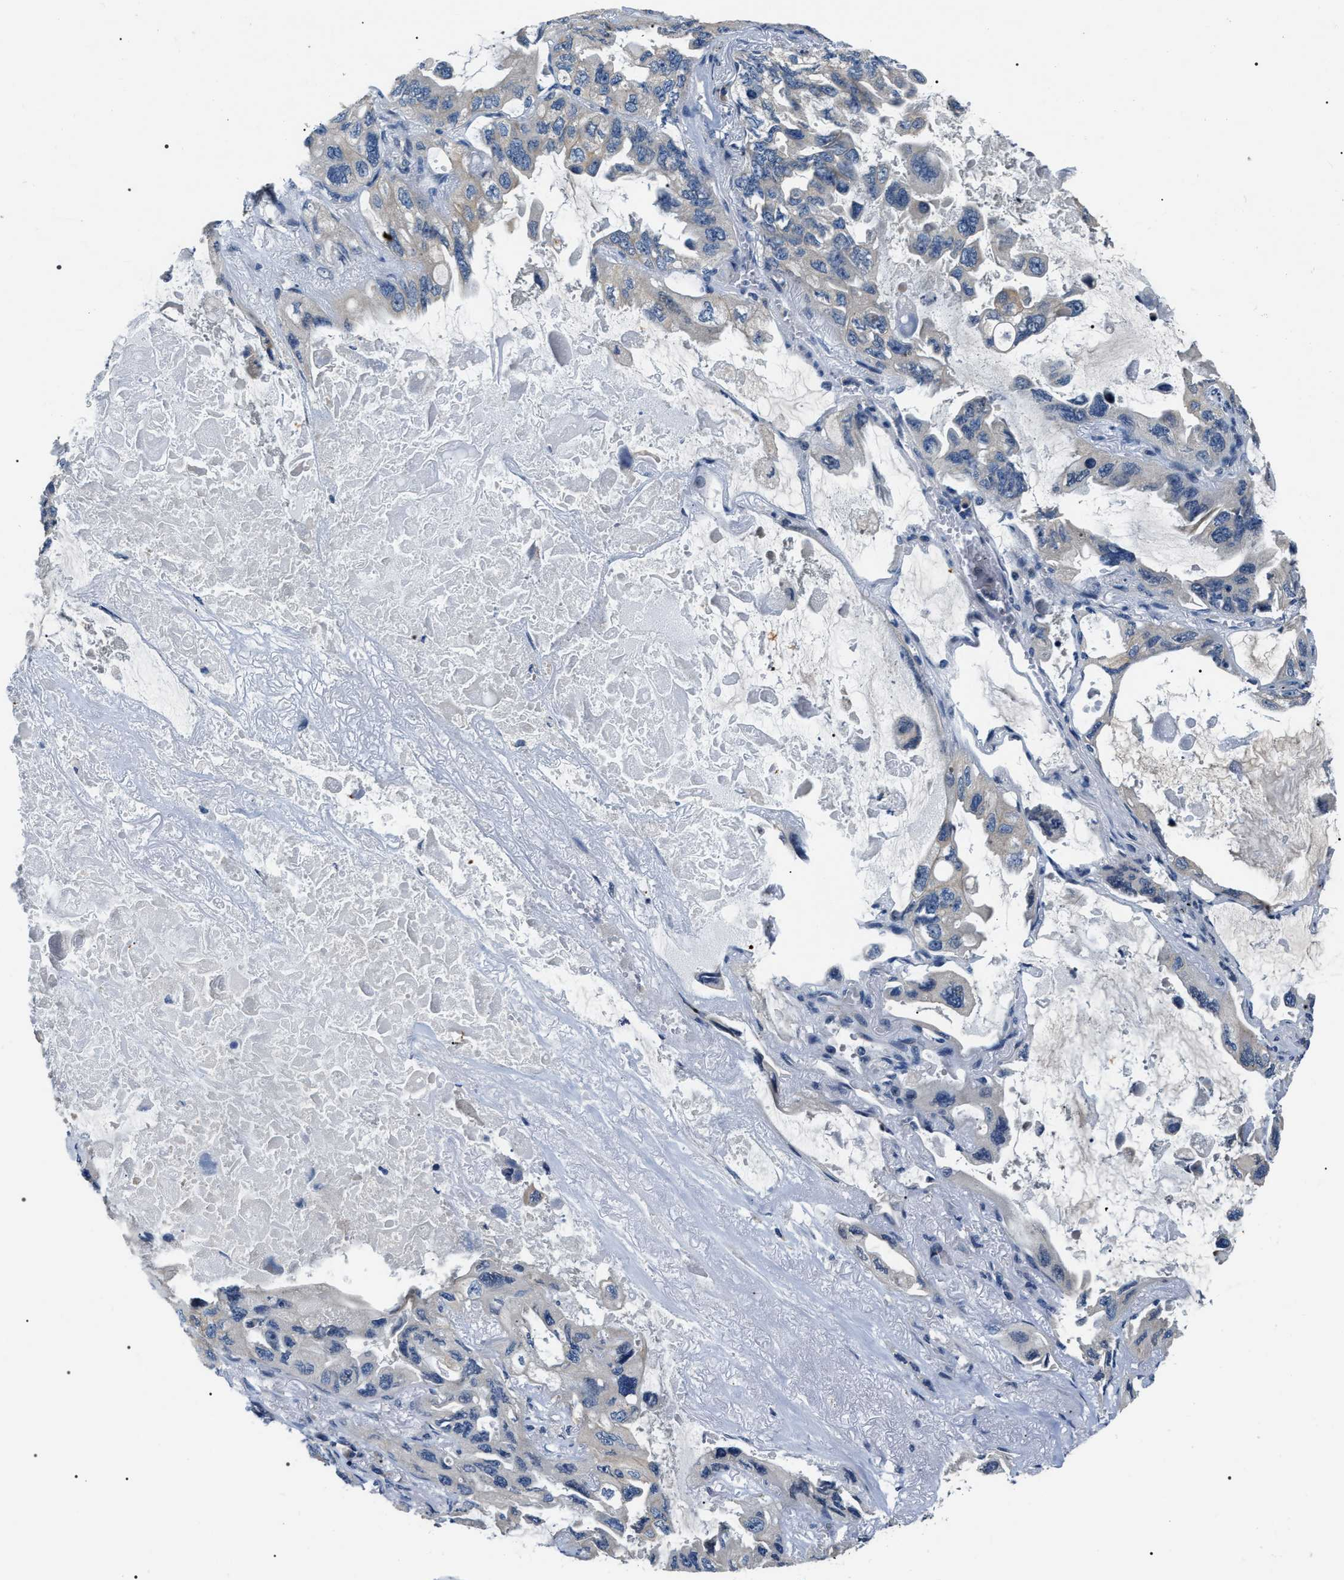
{"staining": {"intensity": "negative", "quantity": "none", "location": "none"}, "tissue": "lung cancer", "cell_type": "Tumor cells", "image_type": "cancer", "snomed": [{"axis": "morphology", "description": "Squamous cell carcinoma, NOS"}, {"axis": "topography", "description": "Lung"}], "caption": "An IHC histopathology image of lung squamous cell carcinoma is shown. There is no staining in tumor cells of lung squamous cell carcinoma.", "gene": "IFT81", "patient": {"sex": "female", "age": 73}}